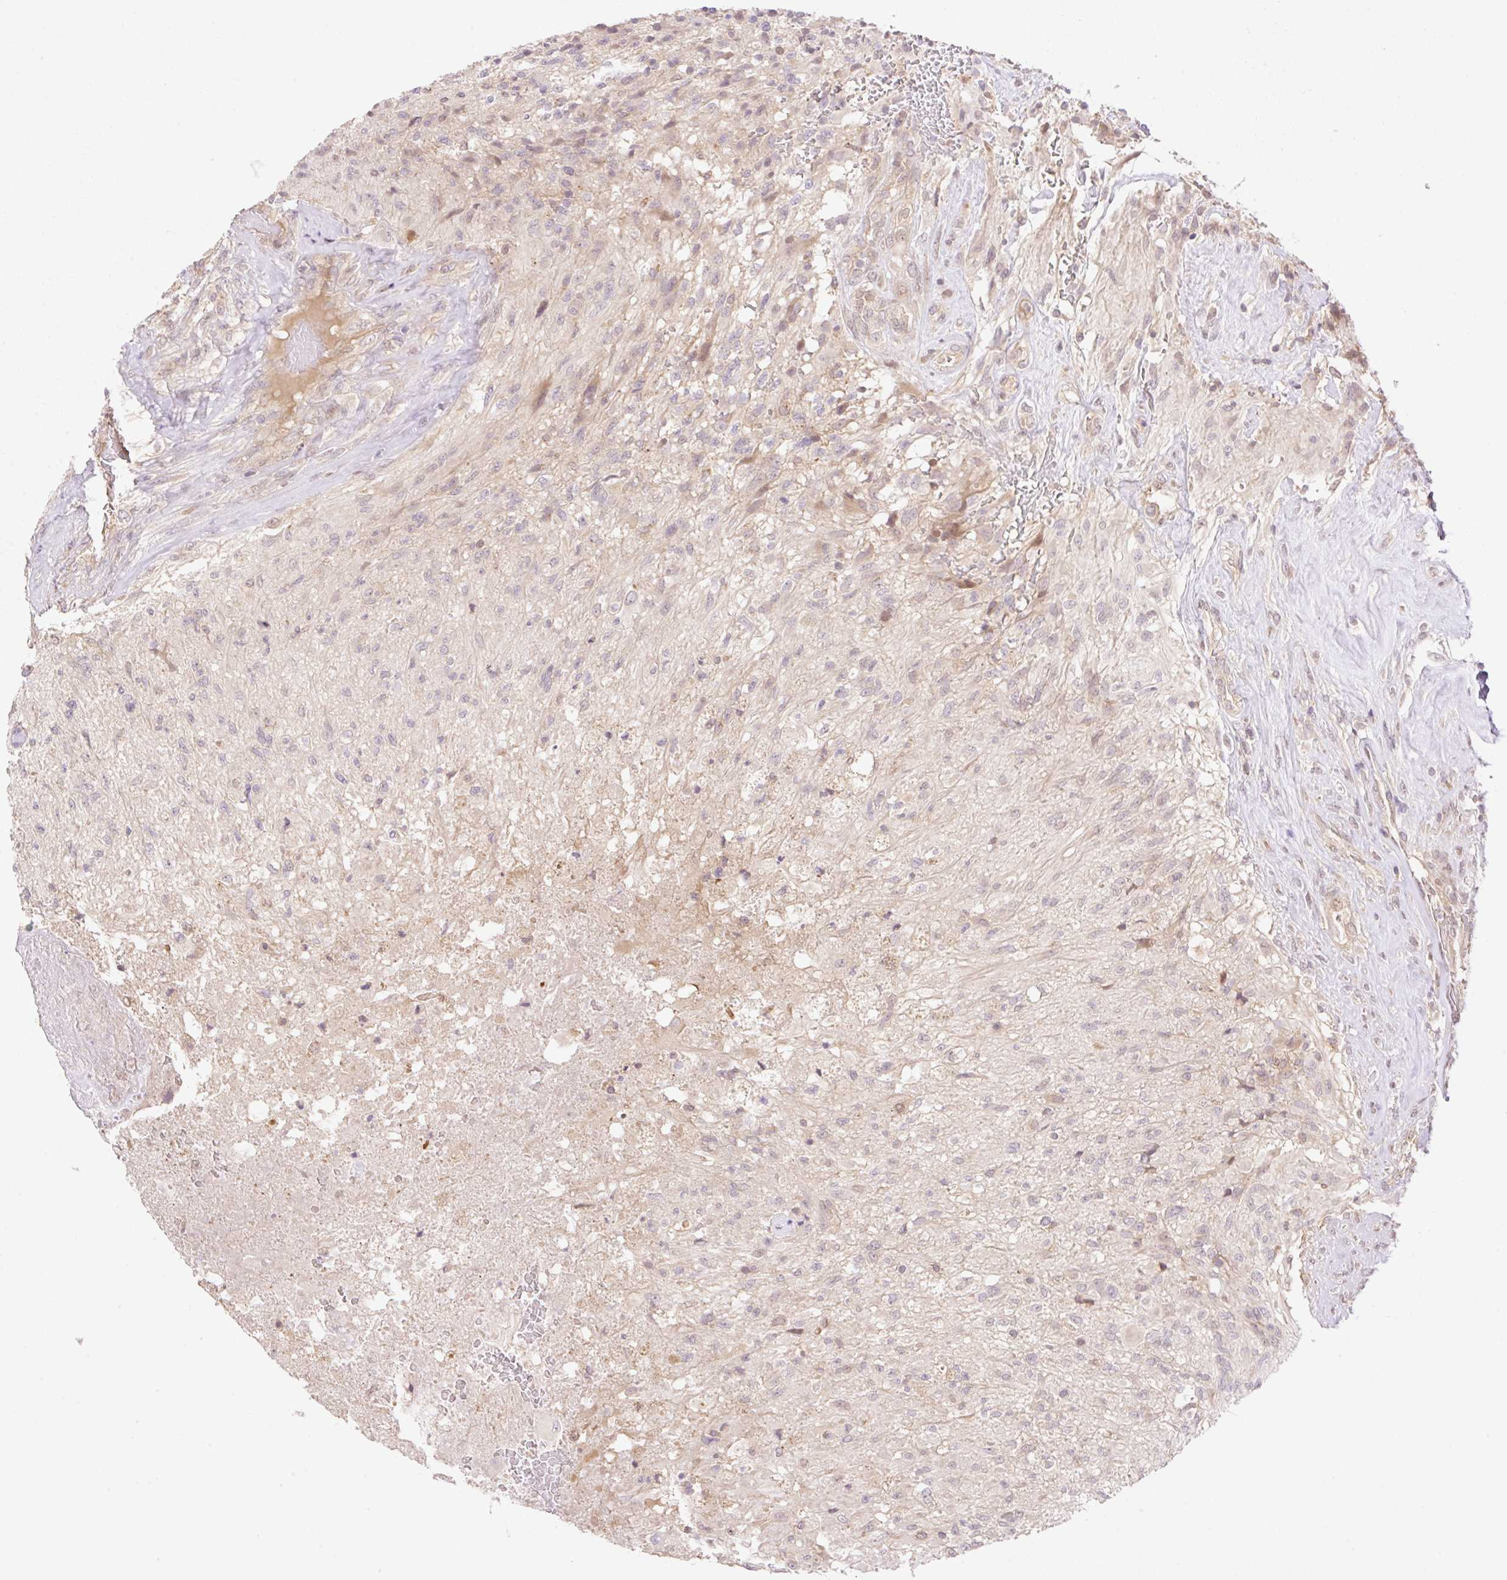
{"staining": {"intensity": "moderate", "quantity": "<25%", "location": "cytoplasmic/membranous,nuclear"}, "tissue": "glioma", "cell_type": "Tumor cells", "image_type": "cancer", "snomed": [{"axis": "morphology", "description": "Glioma, malignant, High grade"}, {"axis": "topography", "description": "Brain"}], "caption": "Immunohistochemistry (IHC) (DAB (3,3'-diaminobenzidine)) staining of human glioma exhibits moderate cytoplasmic/membranous and nuclear protein staining in about <25% of tumor cells. (DAB IHC, brown staining for protein, blue staining for nuclei).", "gene": "VPS25", "patient": {"sex": "male", "age": 56}}